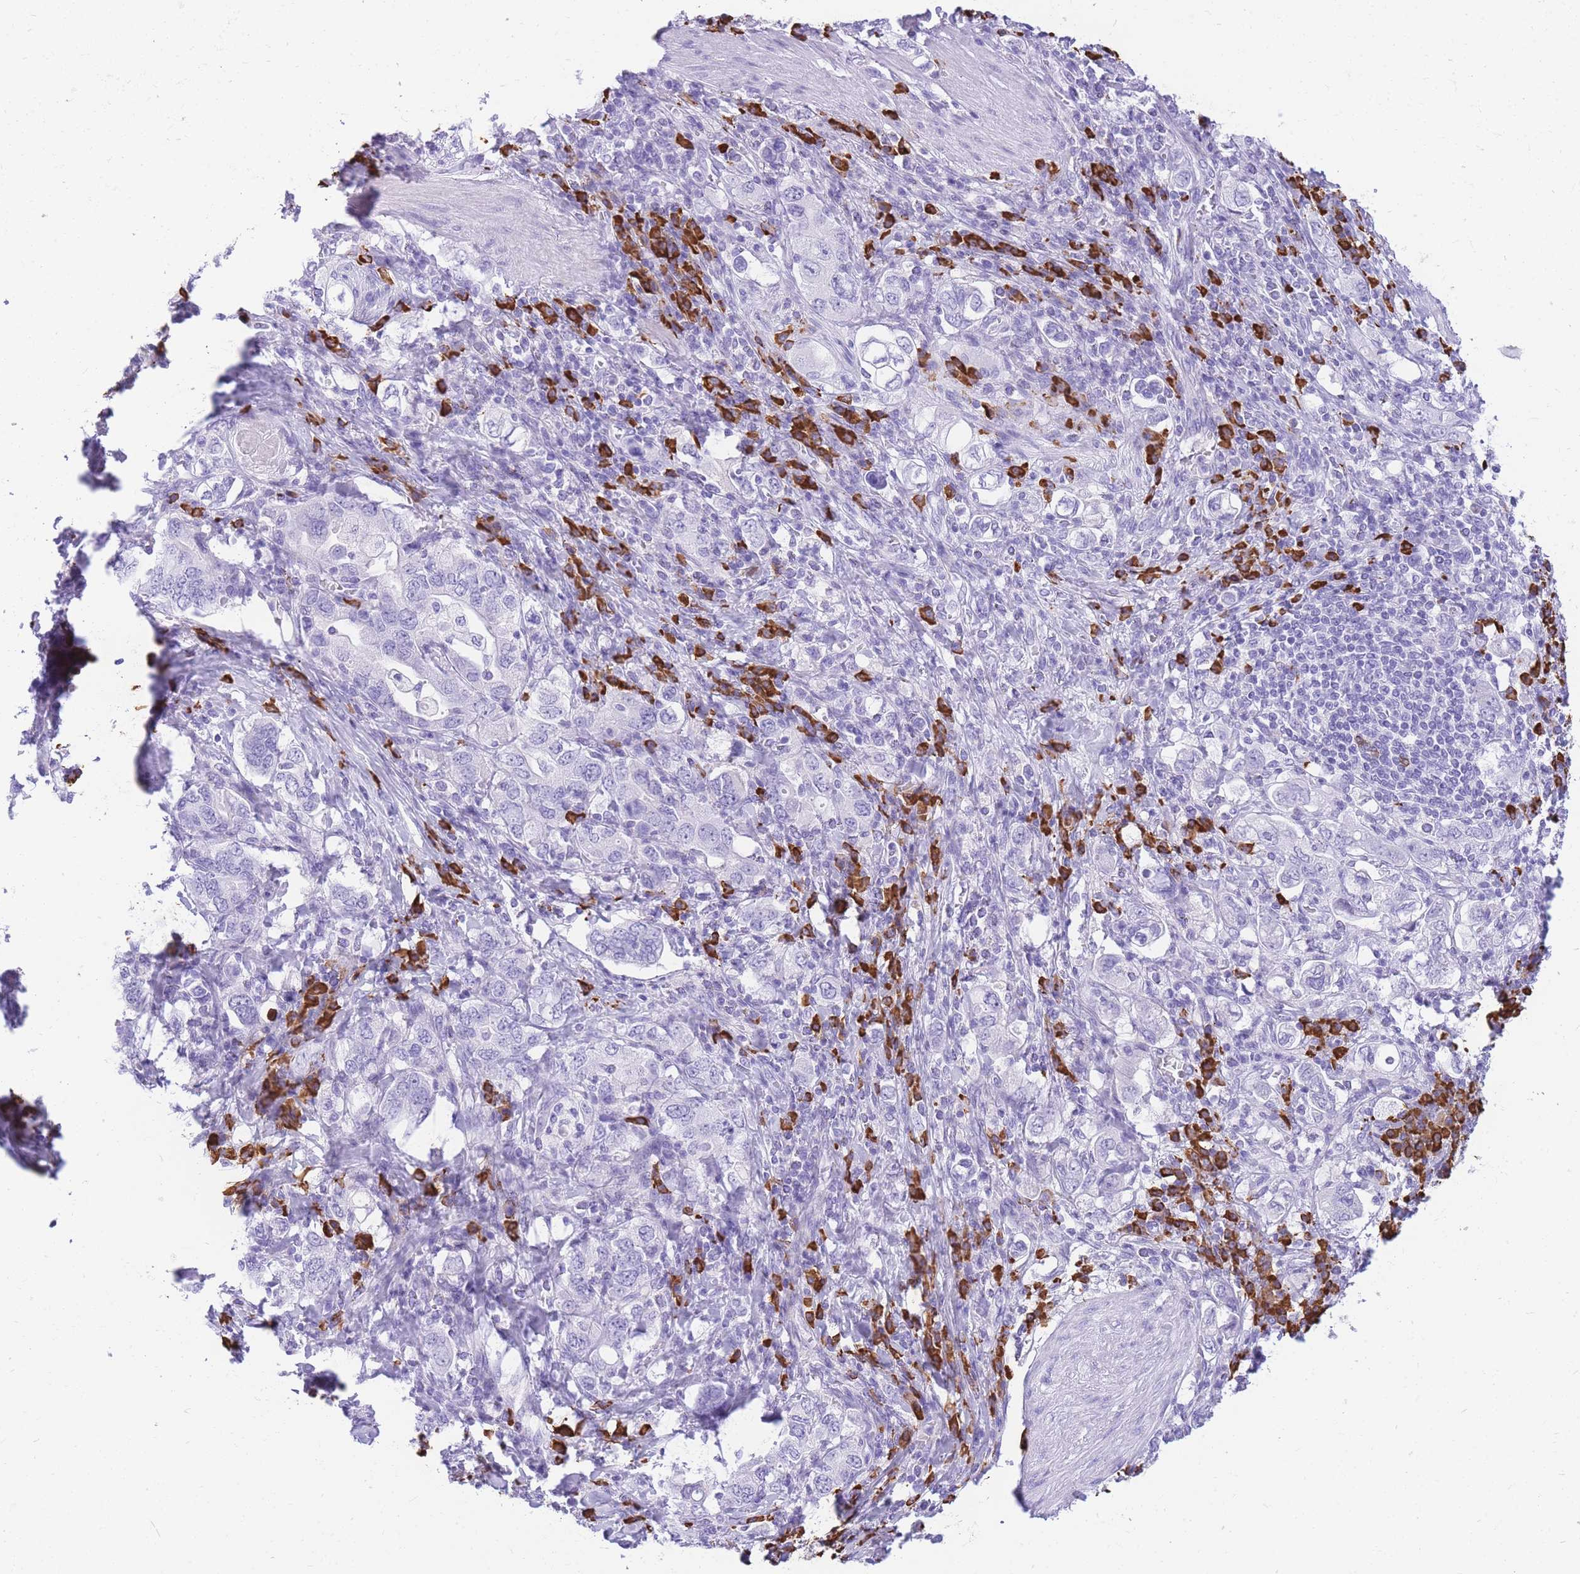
{"staining": {"intensity": "negative", "quantity": "none", "location": "none"}, "tissue": "stomach cancer", "cell_type": "Tumor cells", "image_type": "cancer", "snomed": [{"axis": "morphology", "description": "Adenocarcinoma, NOS"}, {"axis": "topography", "description": "Stomach, upper"}, {"axis": "topography", "description": "Stomach"}], "caption": "IHC photomicrograph of stomach cancer (adenocarcinoma) stained for a protein (brown), which displays no positivity in tumor cells.", "gene": "ZFP62", "patient": {"sex": "male", "age": 62}}